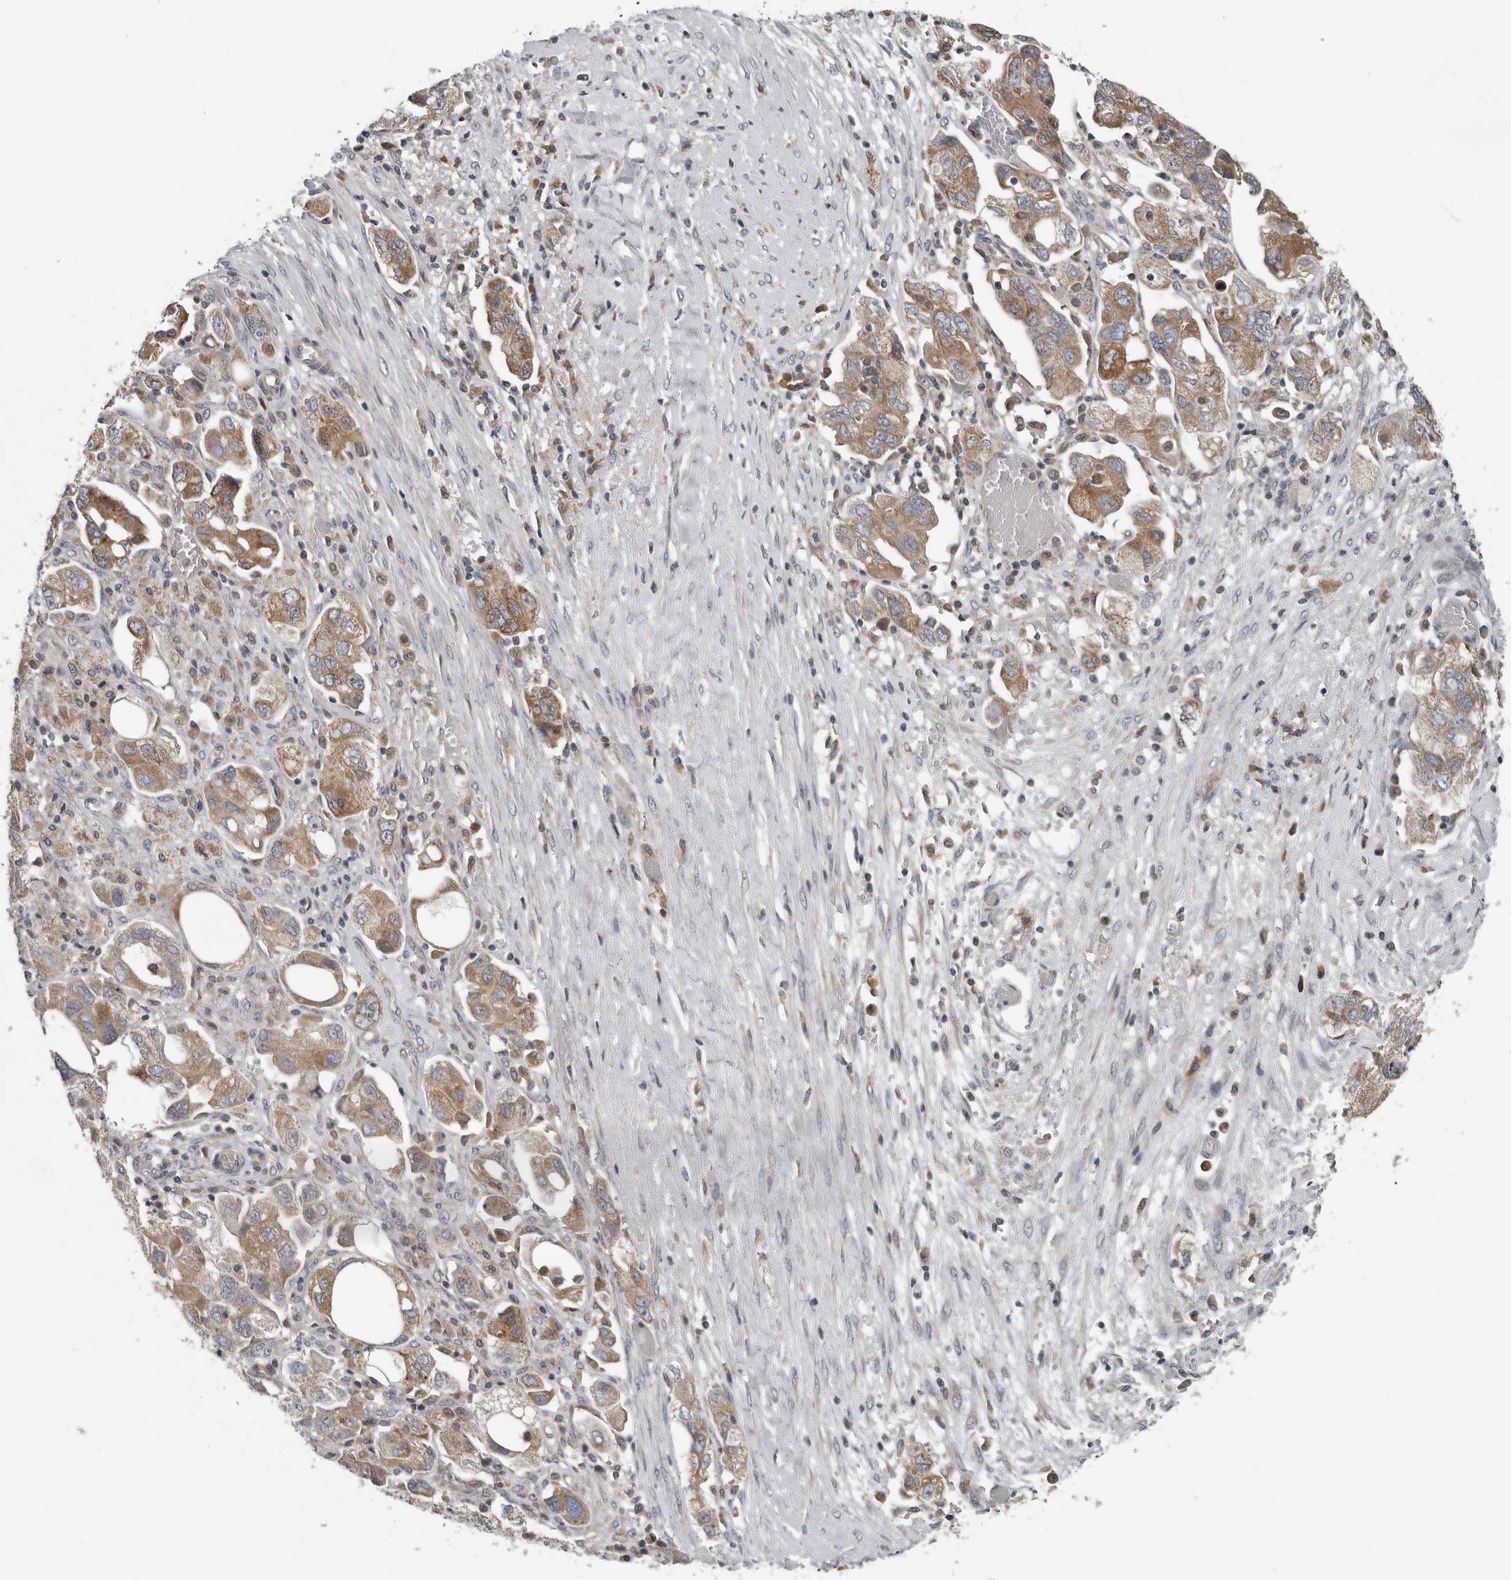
{"staining": {"intensity": "moderate", "quantity": ">75%", "location": "cytoplasmic/membranous"}, "tissue": "ovarian cancer", "cell_type": "Tumor cells", "image_type": "cancer", "snomed": [{"axis": "morphology", "description": "Carcinoma, NOS"}, {"axis": "morphology", "description": "Cystadenocarcinoma, serous, NOS"}, {"axis": "topography", "description": "Ovary"}], "caption": "IHC photomicrograph of neoplastic tissue: ovarian serous cystadenocarcinoma stained using immunohistochemistry (IHC) reveals medium levels of moderate protein expression localized specifically in the cytoplasmic/membranous of tumor cells, appearing as a cytoplasmic/membranous brown color.", "gene": "TMEM199", "patient": {"sex": "female", "age": 69}}